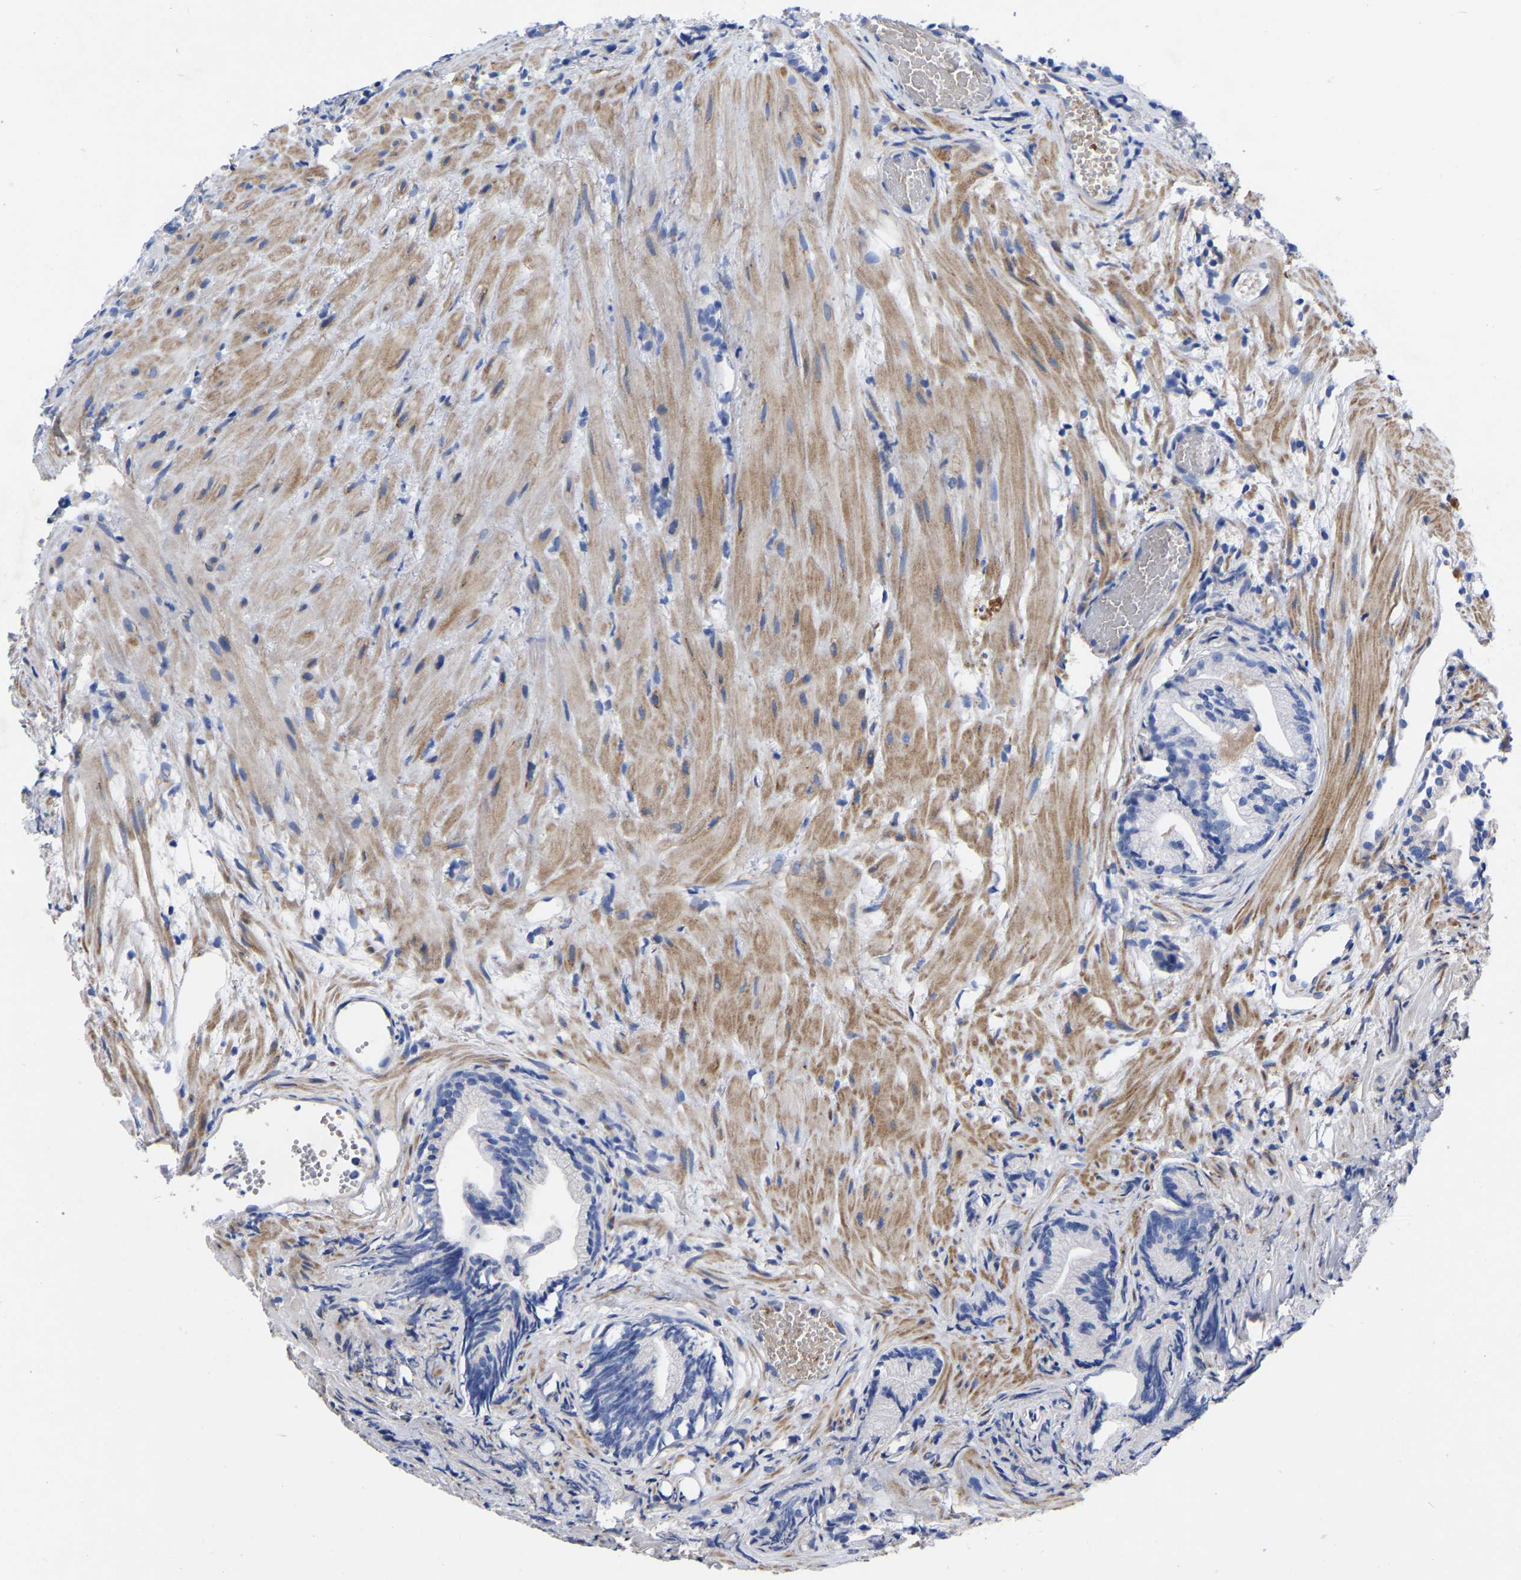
{"staining": {"intensity": "negative", "quantity": "none", "location": "none"}, "tissue": "prostate cancer", "cell_type": "Tumor cells", "image_type": "cancer", "snomed": [{"axis": "morphology", "description": "Adenocarcinoma, Low grade"}, {"axis": "topography", "description": "Prostate"}], "caption": "A histopathology image of human prostate adenocarcinoma (low-grade) is negative for staining in tumor cells. The staining was performed using DAB to visualize the protein expression in brown, while the nuclei were stained in blue with hematoxylin (Magnification: 20x).", "gene": "GDF3", "patient": {"sex": "male", "age": 89}}